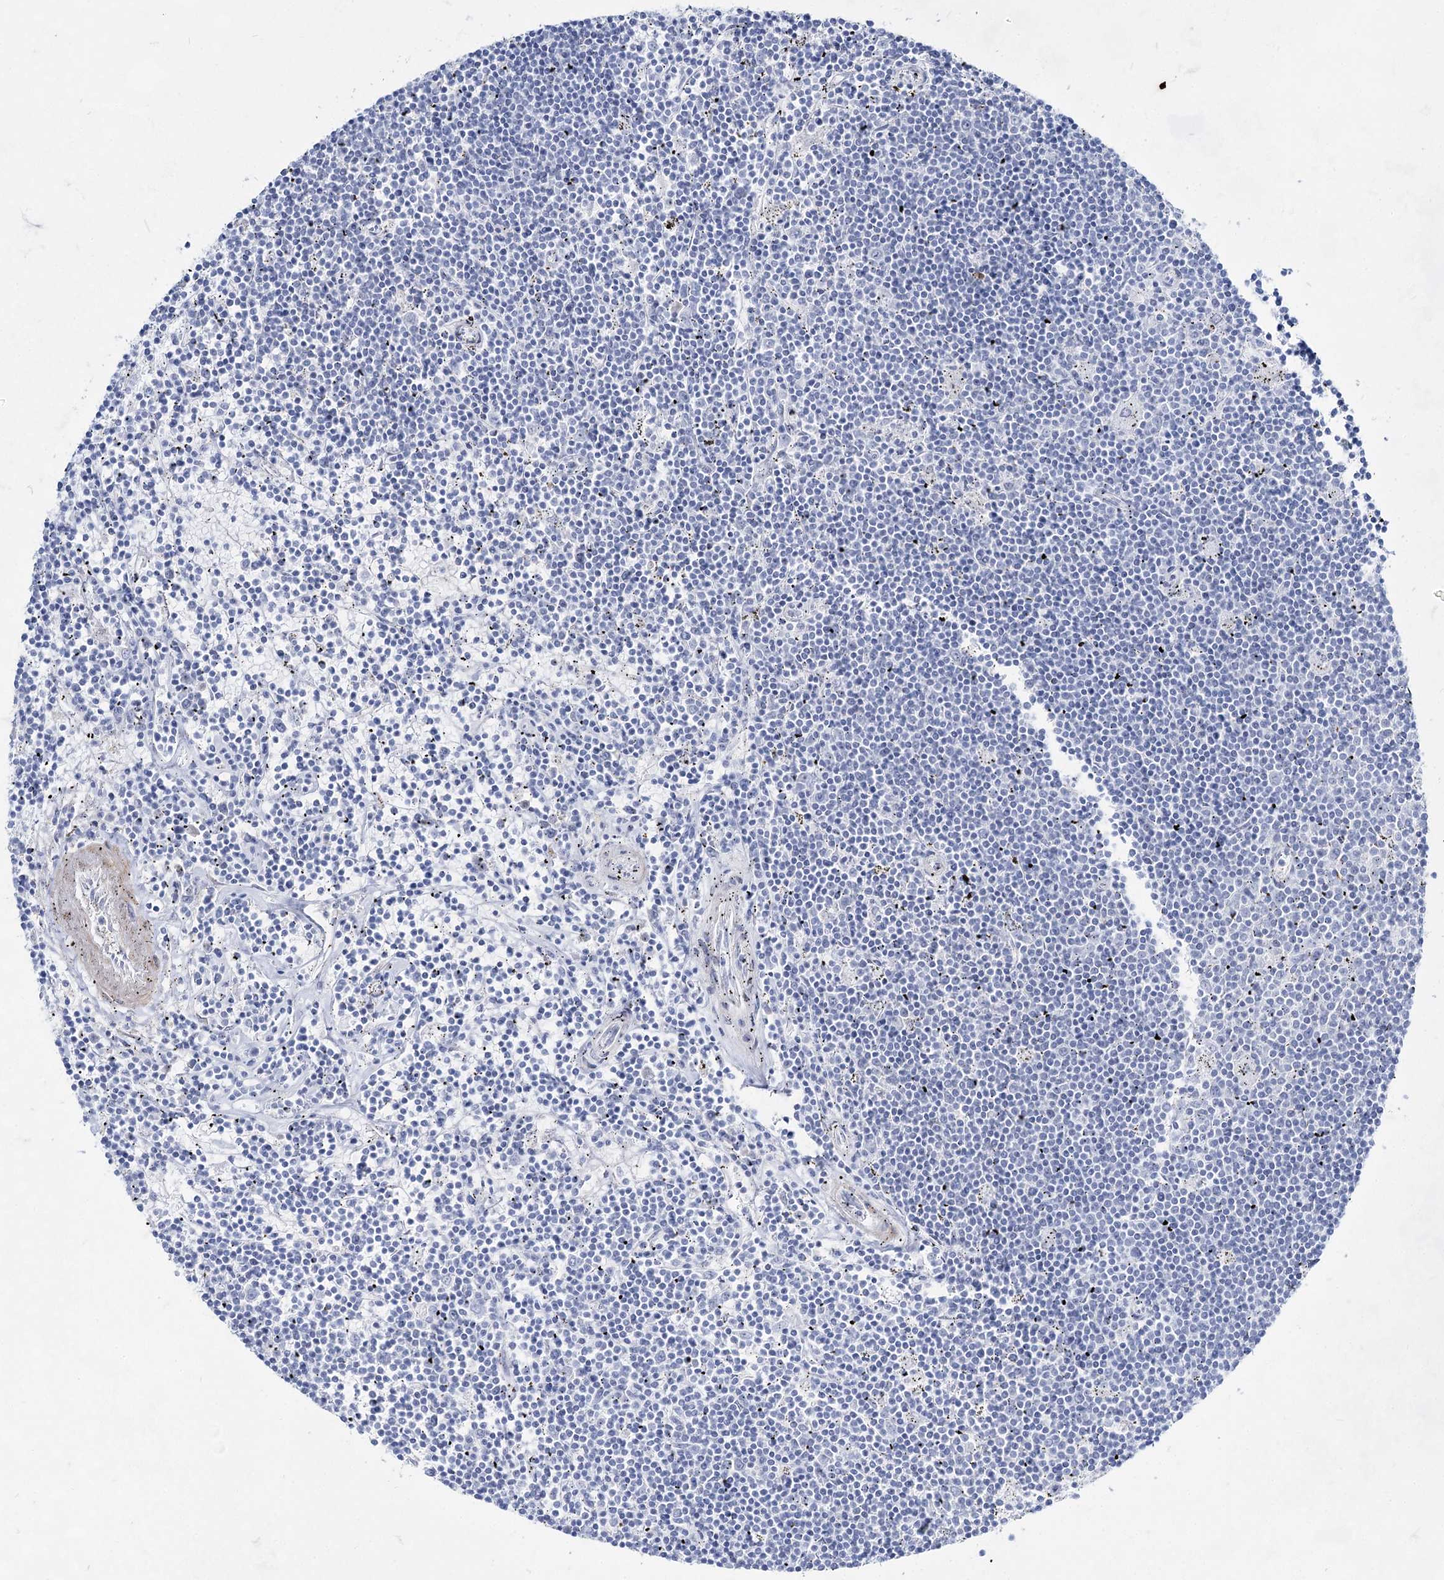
{"staining": {"intensity": "negative", "quantity": "none", "location": "none"}, "tissue": "lymphoma", "cell_type": "Tumor cells", "image_type": "cancer", "snomed": [{"axis": "morphology", "description": "Malignant lymphoma, non-Hodgkin's type, Low grade"}, {"axis": "topography", "description": "Spleen"}], "caption": "The photomicrograph demonstrates no significant staining in tumor cells of lymphoma.", "gene": "ACRV1", "patient": {"sex": "male", "age": 76}}